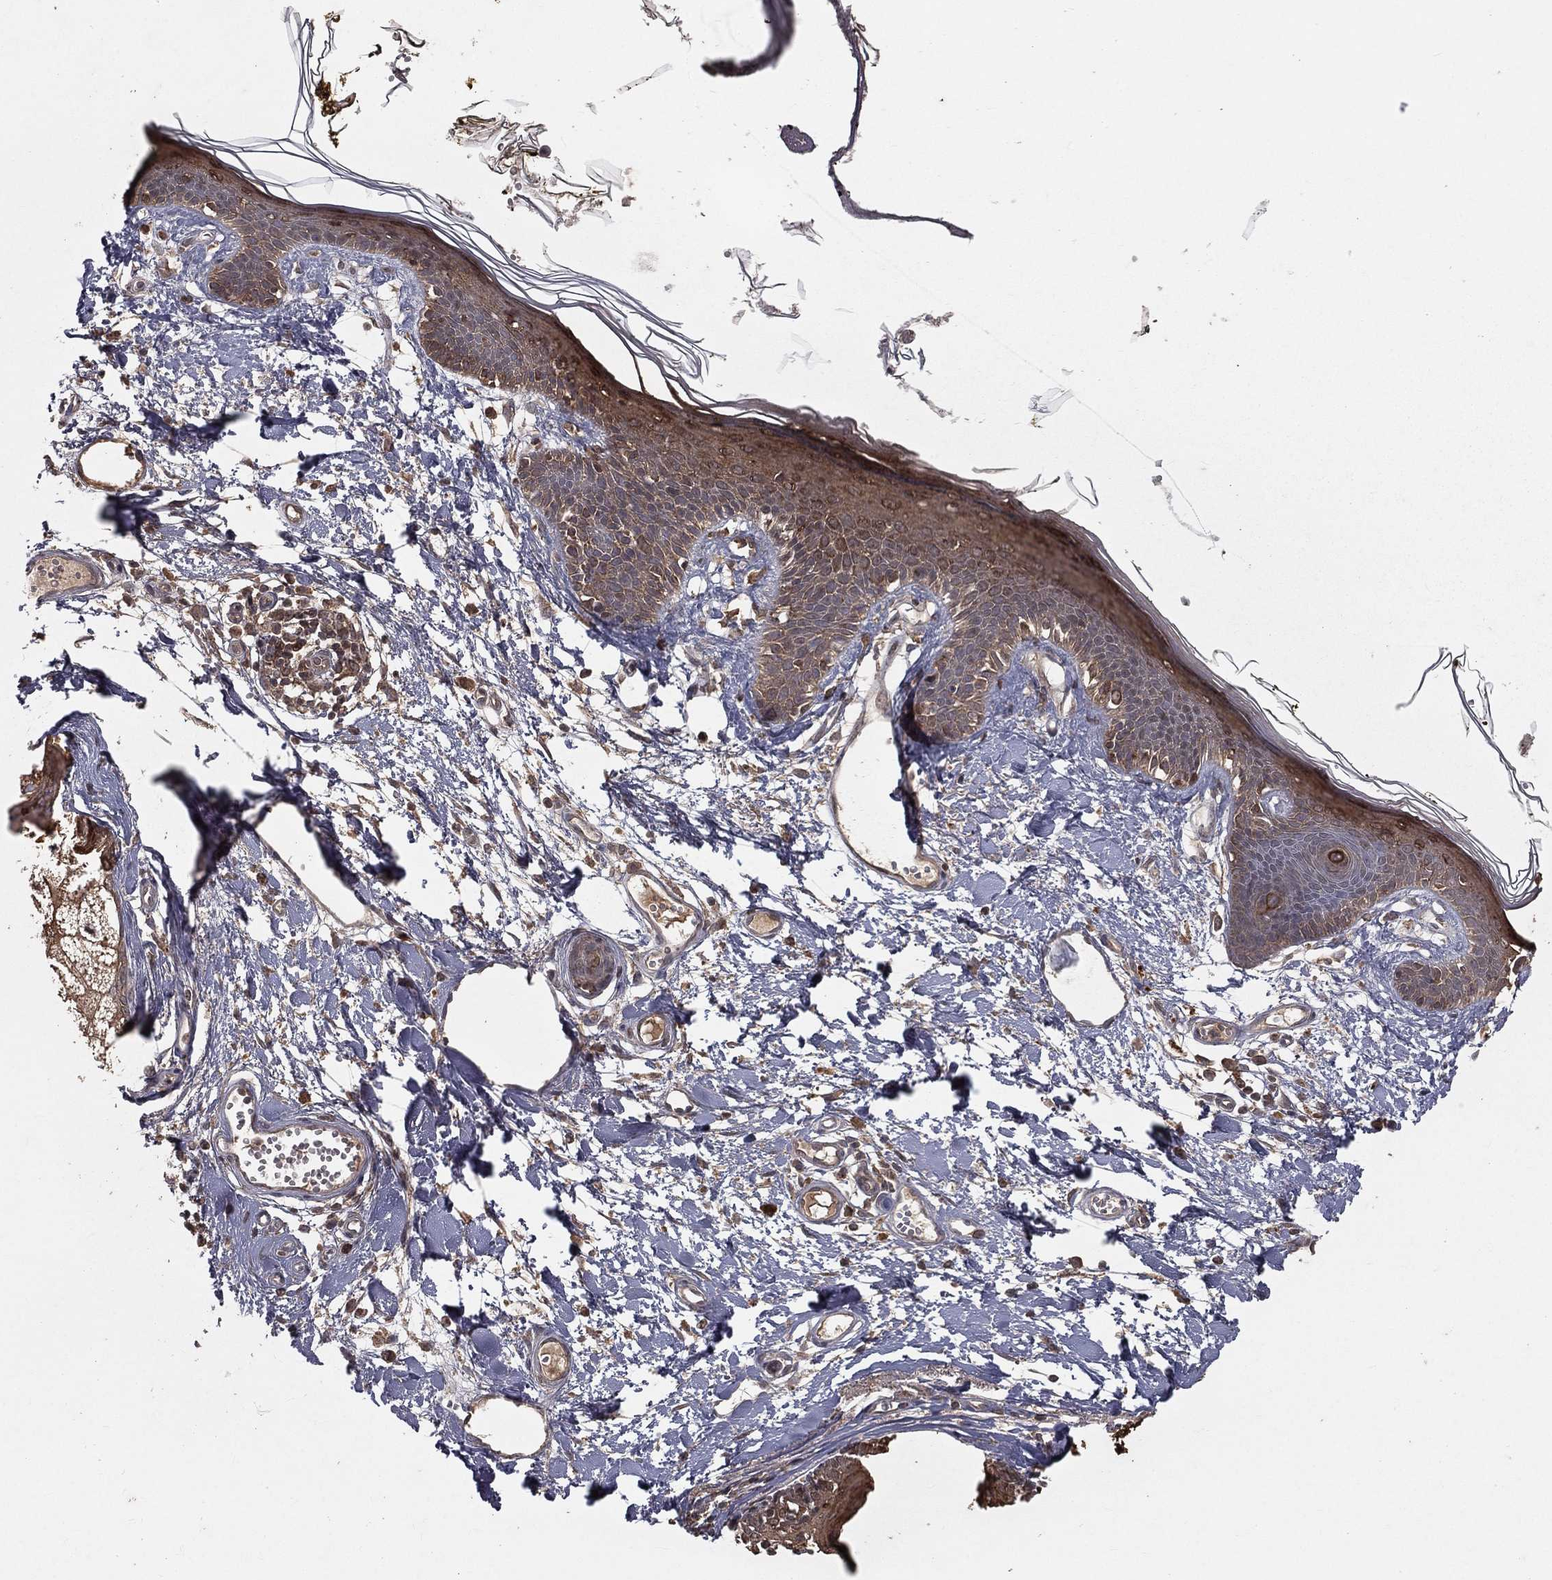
{"staining": {"intensity": "negative", "quantity": "none", "location": "none"}, "tissue": "skin", "cell_type": "Fibroblasts", "image_type": "normal", "snomed": [{"axis": "morphology", "description": "Normal tissue, NOS"}, {"axis": "topography", "description": "Skin"}], "caption": "Immunohistochemistry image of normal skin: human skin stained with DAB (3,3'-diaminobenzidine) shows no significant protein staining in fibroblasts. Brightfield microscopy of immunohistochemistry stained with DAB (3,3'-diaminobenzidine) (brown) and hematoxylin (blue), captured at high magnification.", "gene": "ZDHHC15", "patient": {"sex": "male", "age": 76}}